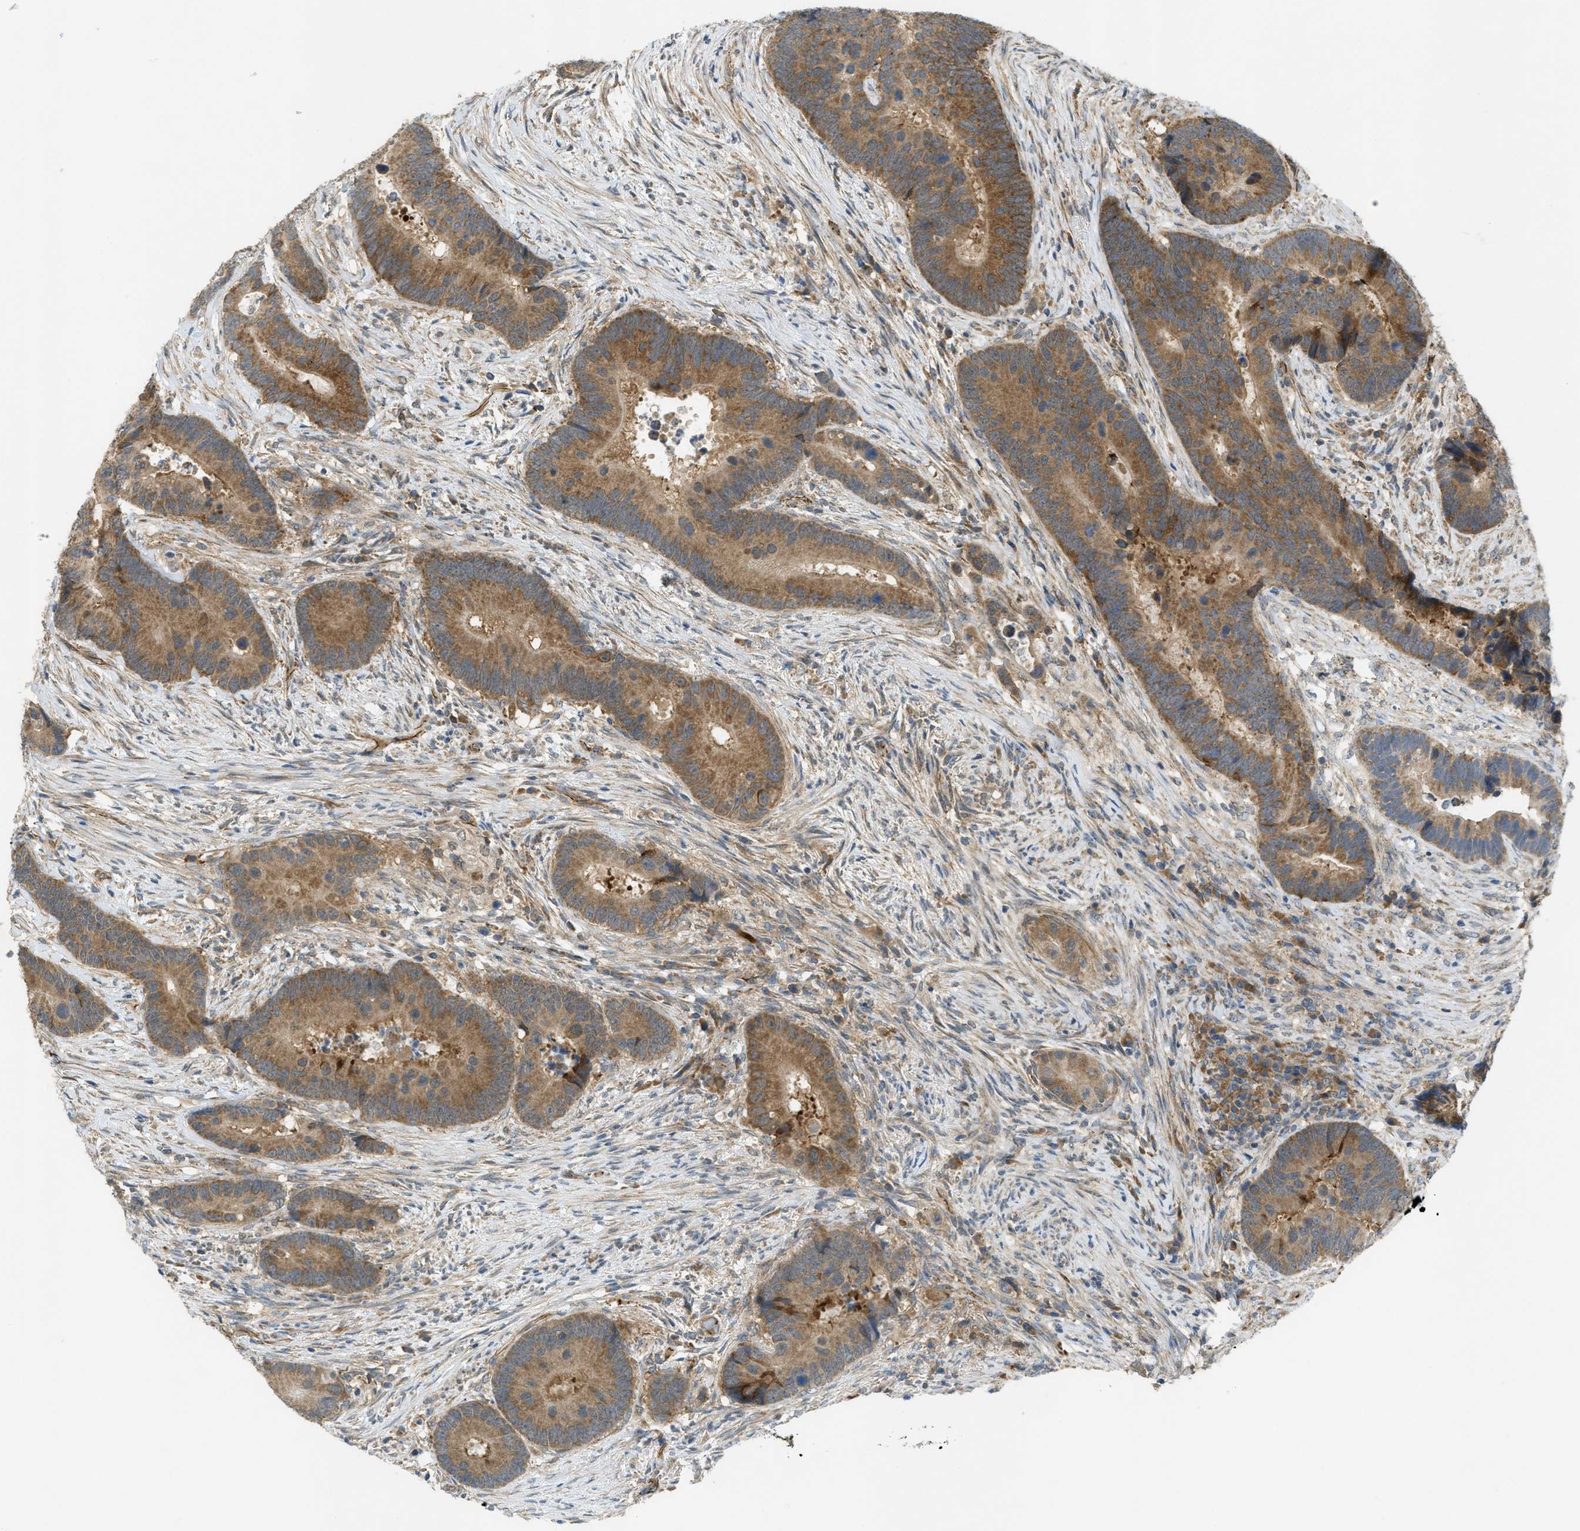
{"staining": {"intensity": "moderate", "quantity": ">75%", "location": "cytoplasmic/membranous"}, "tissue": "colorectal cancer", "cell_type": "Tumor cells", "image_type": "cancer", "snomed": [{"axis": "morphology", "description": "Adenocarcinoma, NOS"}, {"axis": "topography", "description": "Rectum"}], "caption": "Protein staining of colorectal adenocarcinoma tissue shows moderate cytoplasmic/membranous staining in approximately >75% of tumor cells.", "gene": "JCAD", "patient": {"sex": "female", "age": 89}}